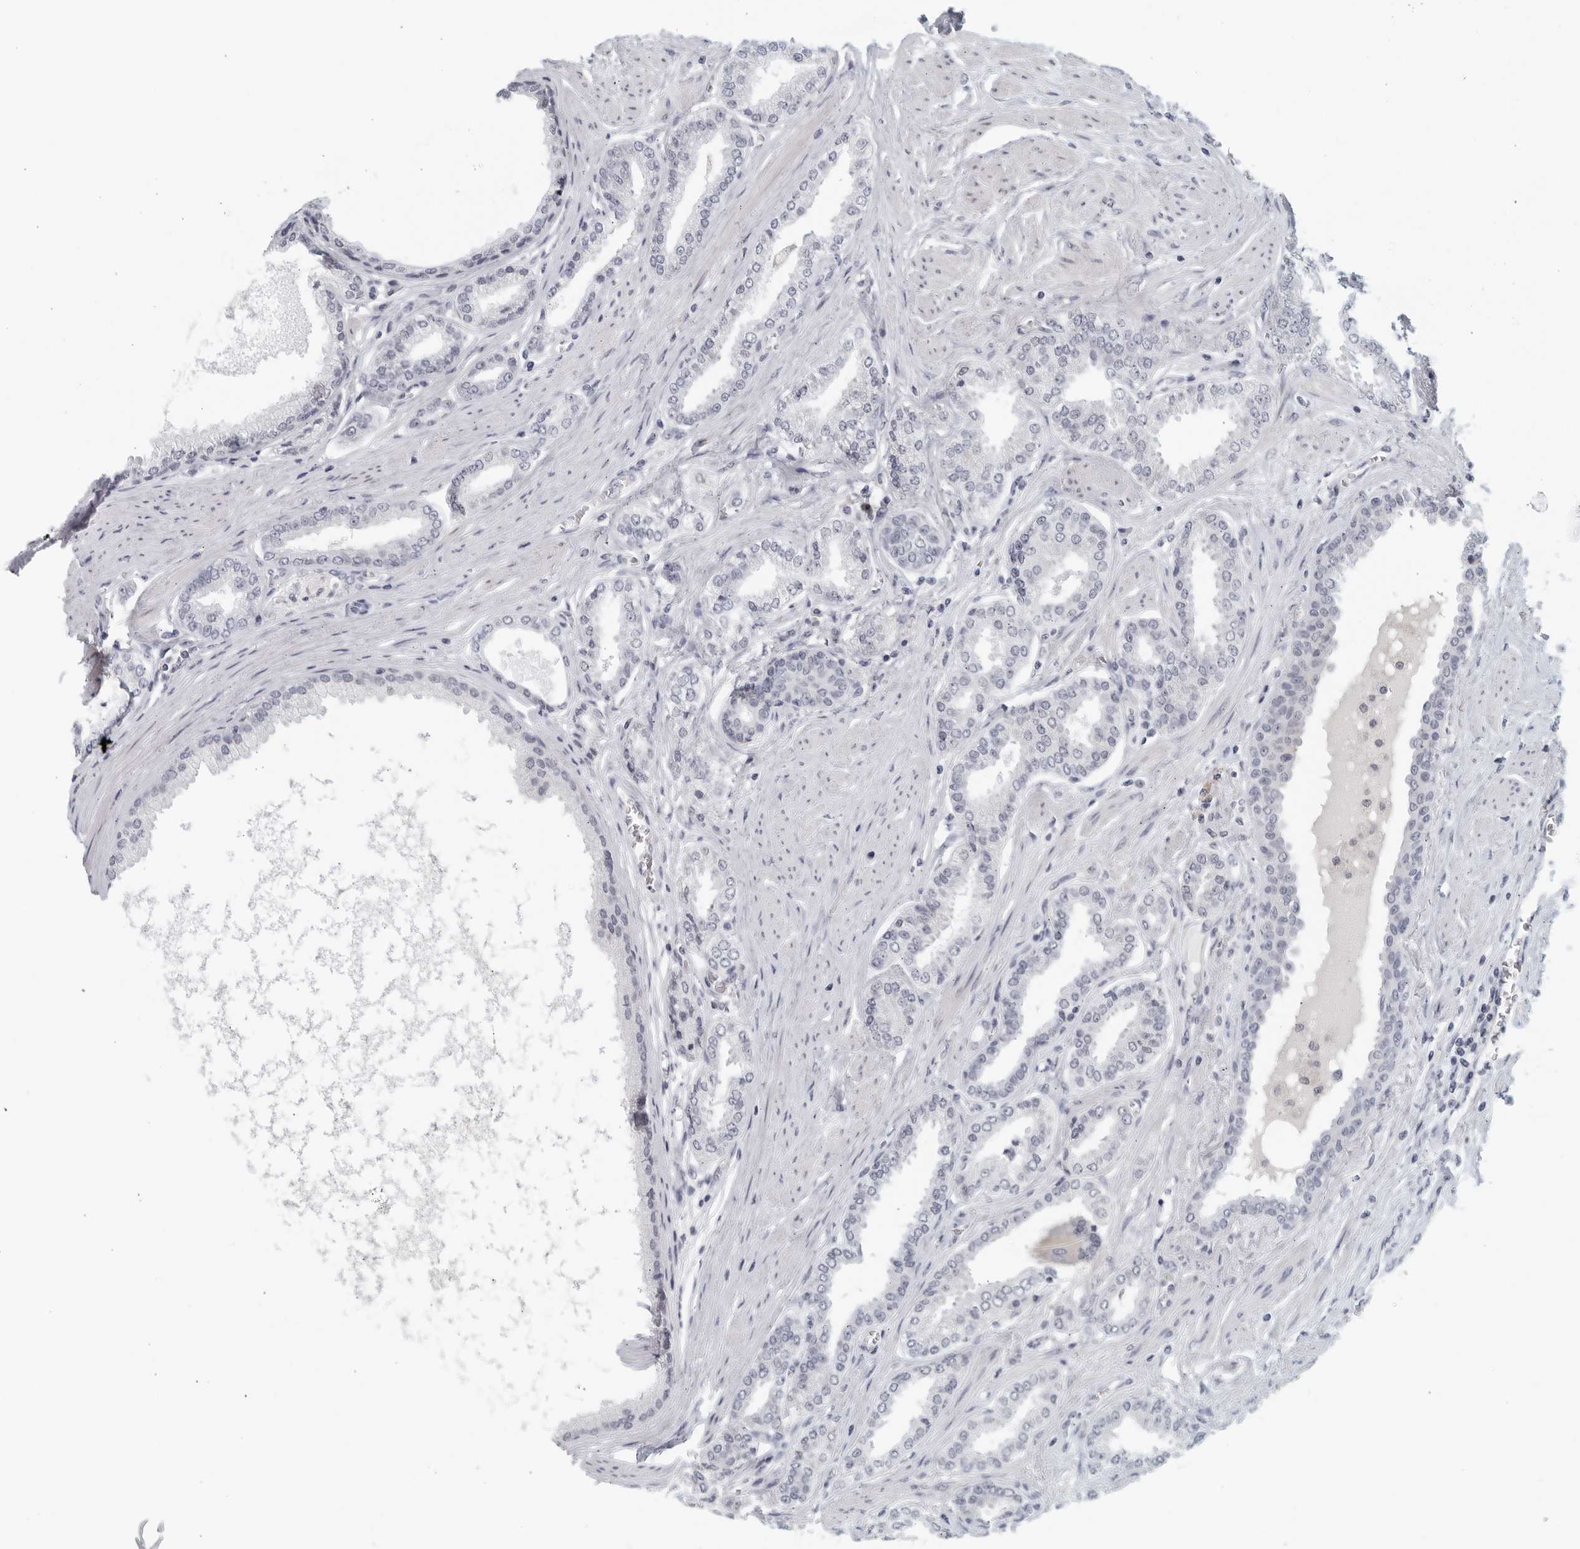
{"staining": {"intensity": "negative", "quantity": "none", "location": "none"}, "tissue": "prostate cancer", "cell_type": "Tumor cells", "image_type": "cancer", "snomed": [{"axis": "morphology", "description": "Adenocarcinoma, Low grade"}, {"axis": "topography", "description": "Prostate"}], "caption": "This is an immunohistochemistry (IHC) histopathology image of human prostate cancer (low-grade adenocarcinoma). There is no expression in tumor cells.", "gene": "MATN1", "patient": {"sex": "male", "age": 63}}